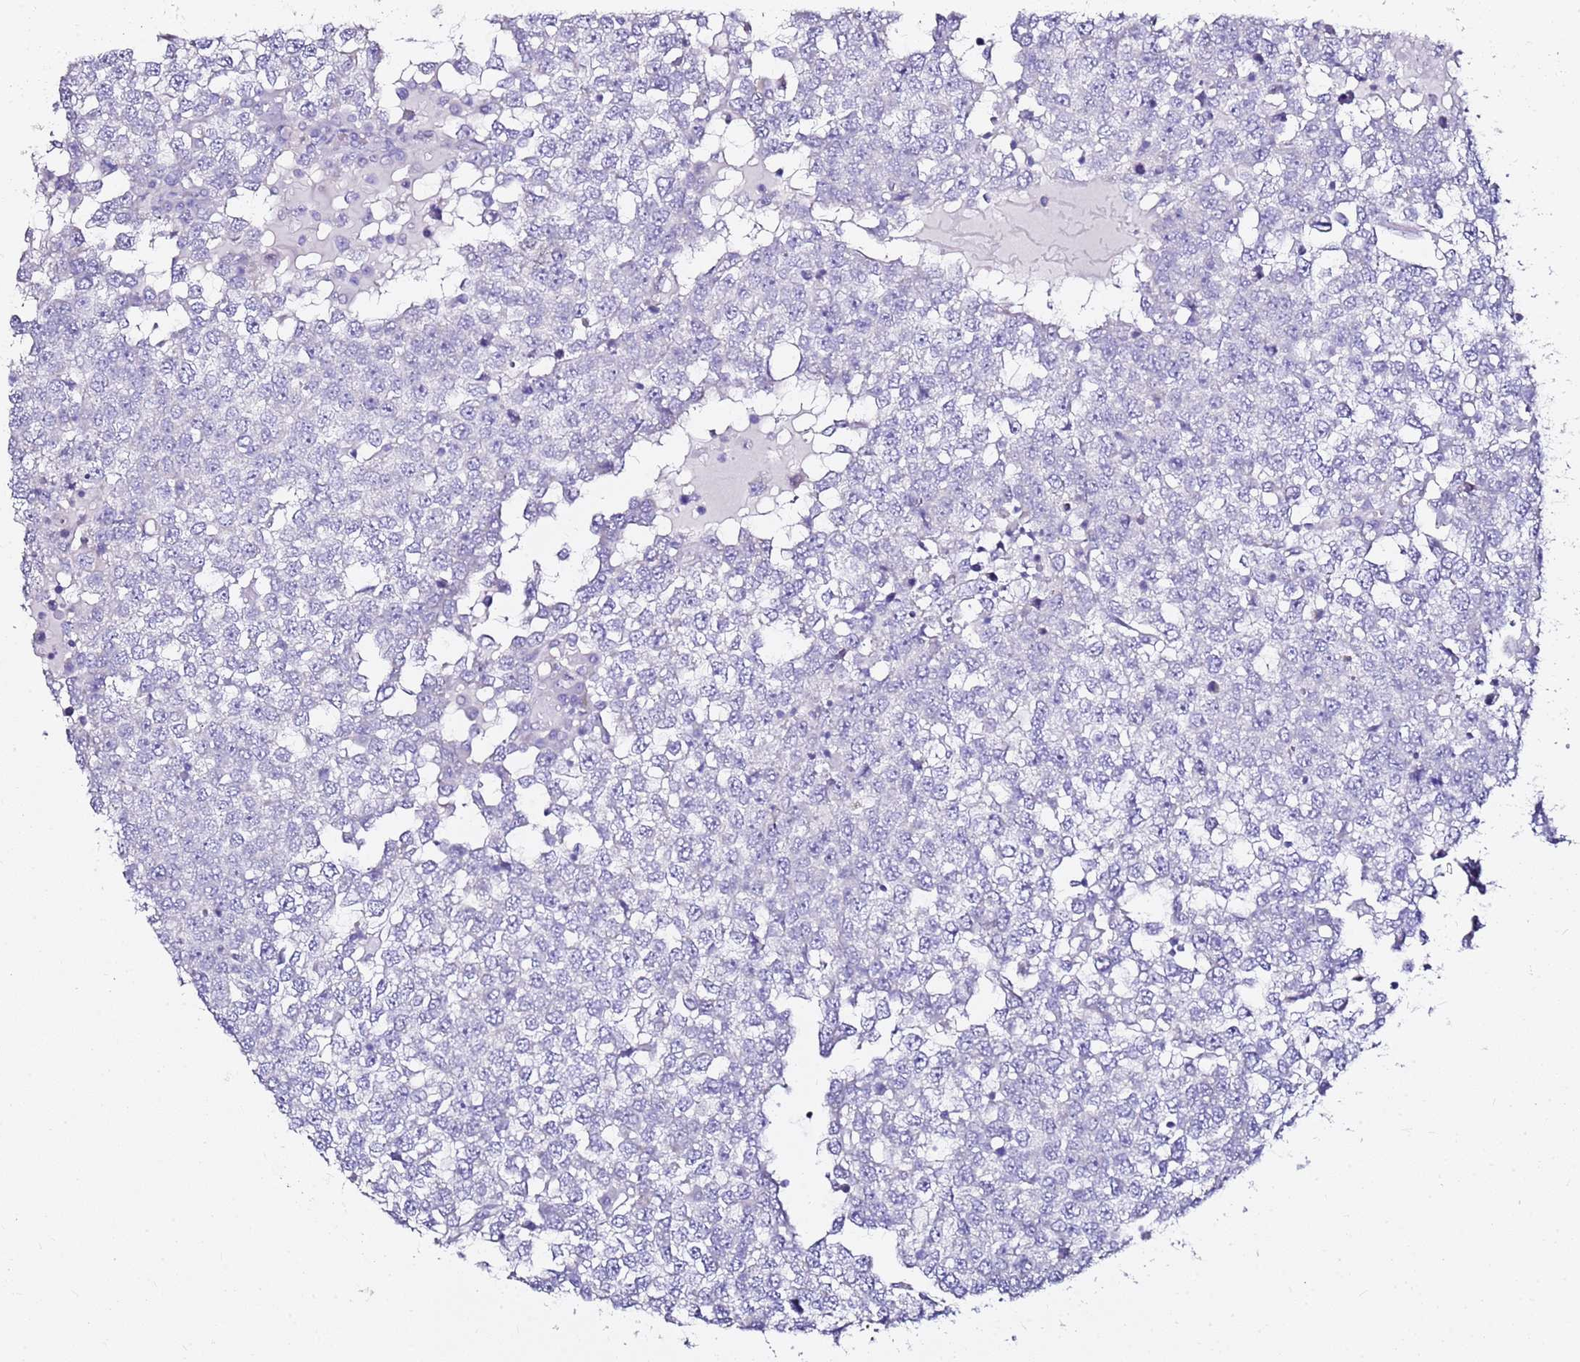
{"staining": {"intensity": "negative", "quantity": "none", "location": "none"}, "tissue": "testis cancer", "cell_type": "Tumor cells", "image_type": "cancer", "snomed": [{"axis": "morphology", "description": "Seminoma, NOS"}, {"axis": "topography", "description": "Testis"}], "caption": "The immunohistochemistry photomicrograph has no significant positivity in tumor cells of testis seminoma tissue. (Stains: DAB immunohistochemistry with hematoxylin counter stain, Microscopy: brightfield microscopy at high magnification).", "gene": "MYBPC3", "patient": {"sex": "male", "age": 65}}